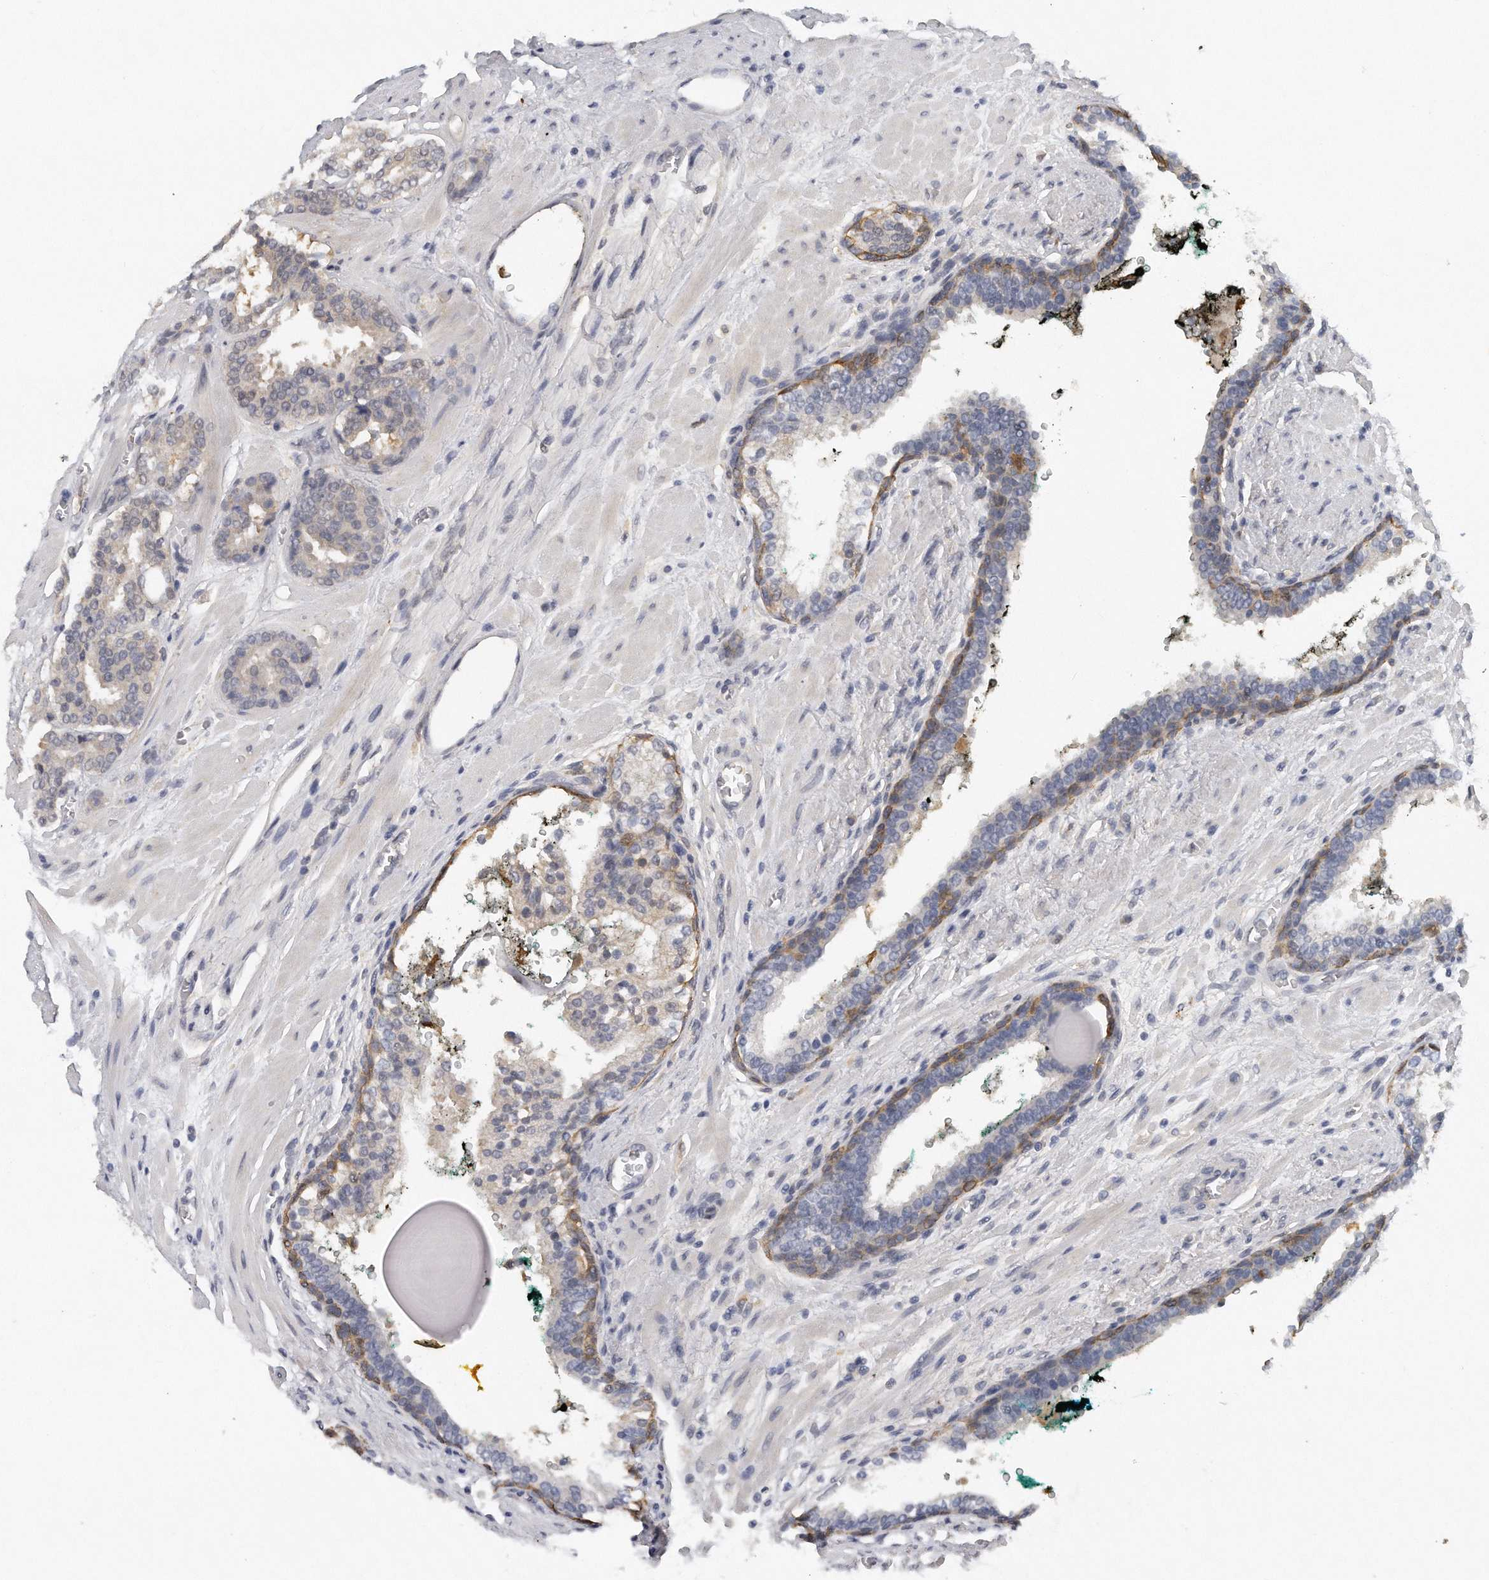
{"staining": {"intensity": "weak", "quantity": "25%-75%", "location": "cytoplasmic/membranous"}, "tissue": "prostate cancer", "cell_type": "Tumor cells", "image_type": "cancer", "snomed": [{"axis": "morphology", "description": "Adenocarcinoma, High grade"}, {"axis": "topography", "description": "Prostate"}], "caption": "Human prostate cancer stained for a protein (brown) displays weak cytoplasmic/membranous positive staining in approximately 25%-75% of tumor cells.", "gene": "CAMK1", "patient": {"sex": "male", "age": 60}}